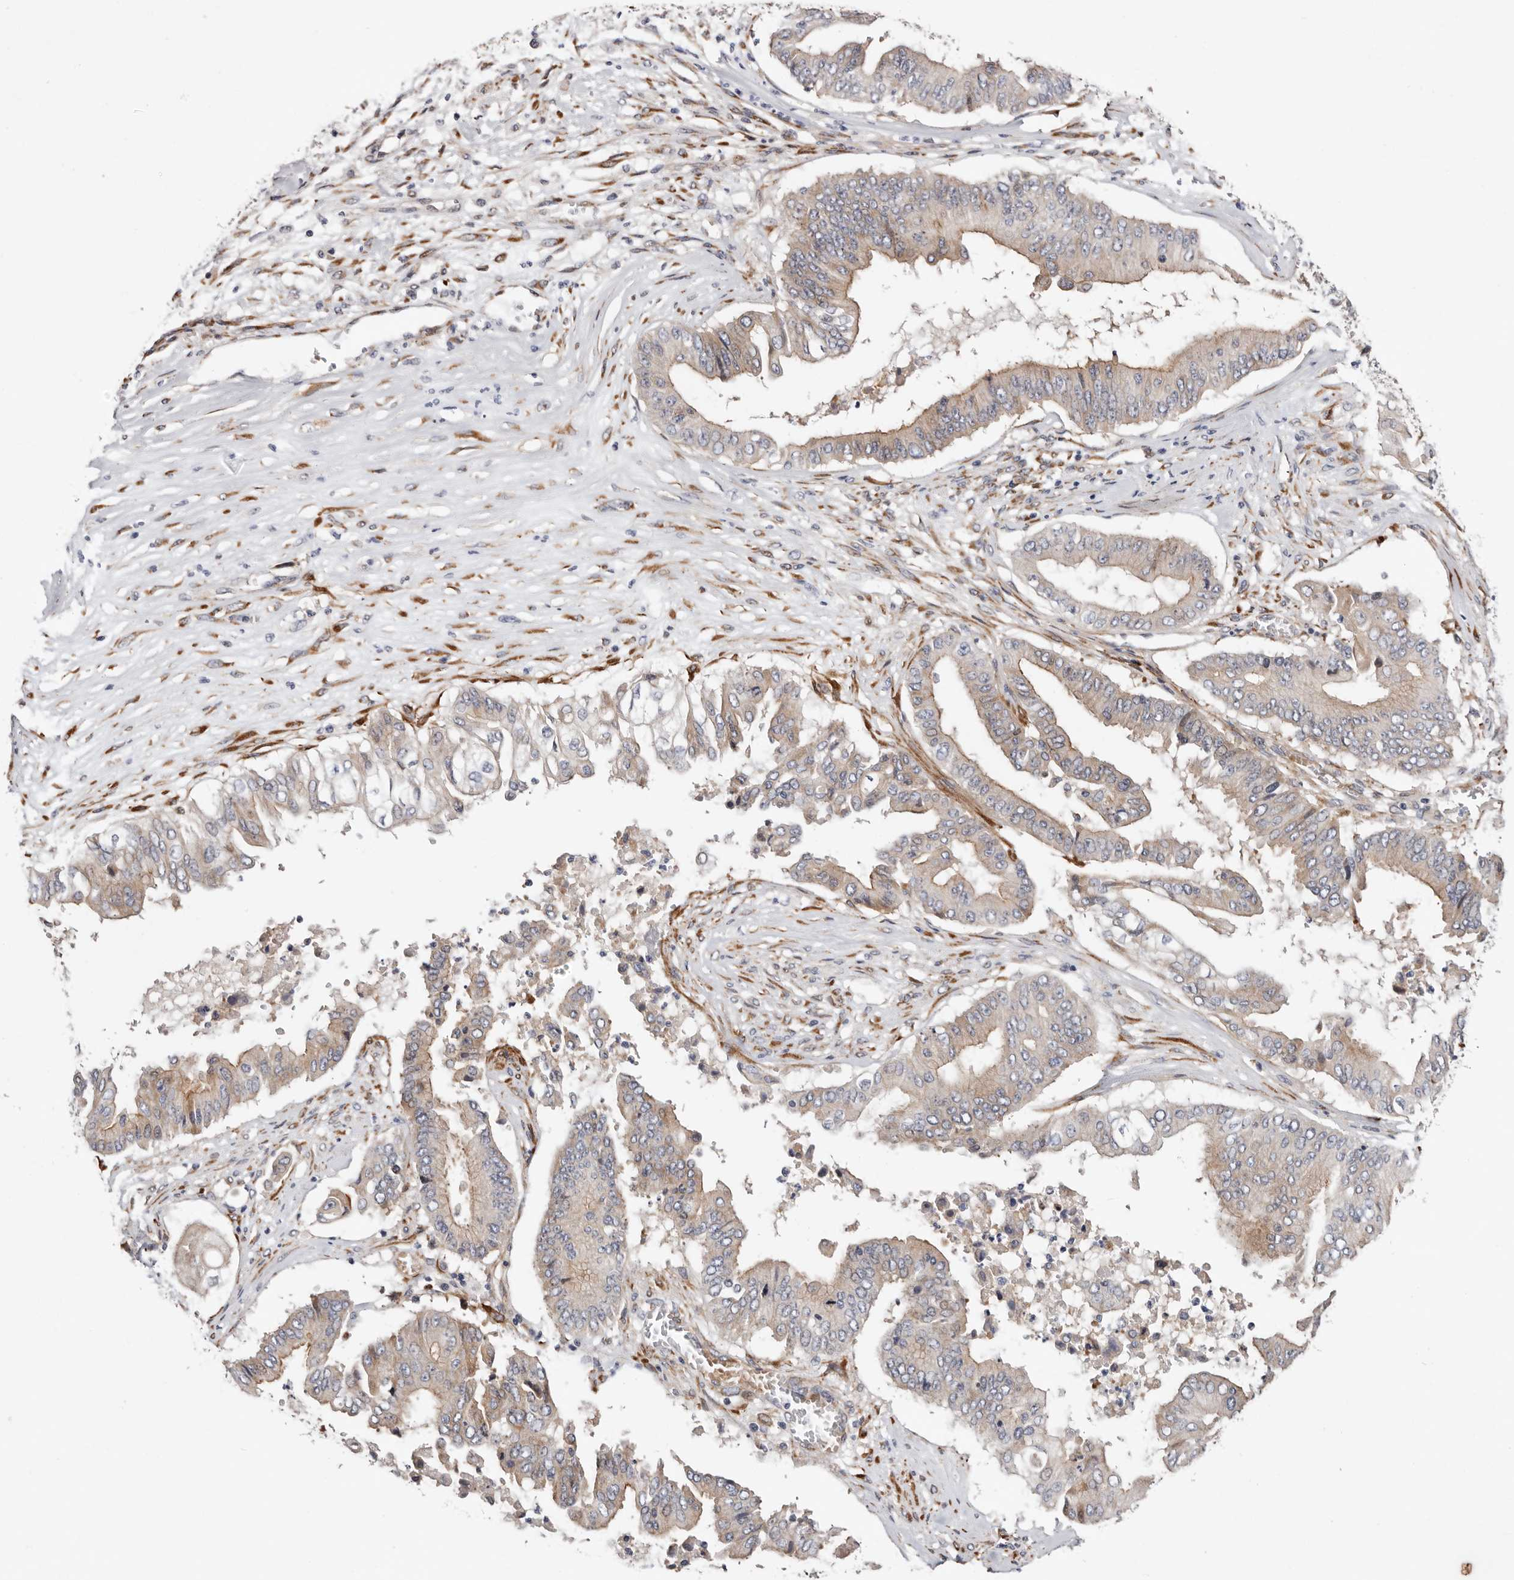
{"staining": {"intensity": "weak", "quantity": "25%-75%", "location": "cytoplasmic/membranous"}, "tissue": "pancreatic cancer", "cell_type": "Tumor cells", "image_type": "cancer", "snomed": [{"axis": "morphology", "description": "Adenocarcinoma, NOS"}, {"axis": "topography", "description": "Pancreas"}], "caption": "There is low levels of weak cytoplasmic/membranous staining in tumor cells of pancreatic cancer, as demonstrated by immunohistochemical staining (brown color).", "gene": "USH1C", "patient": {"sex": "female", "age": 77}}